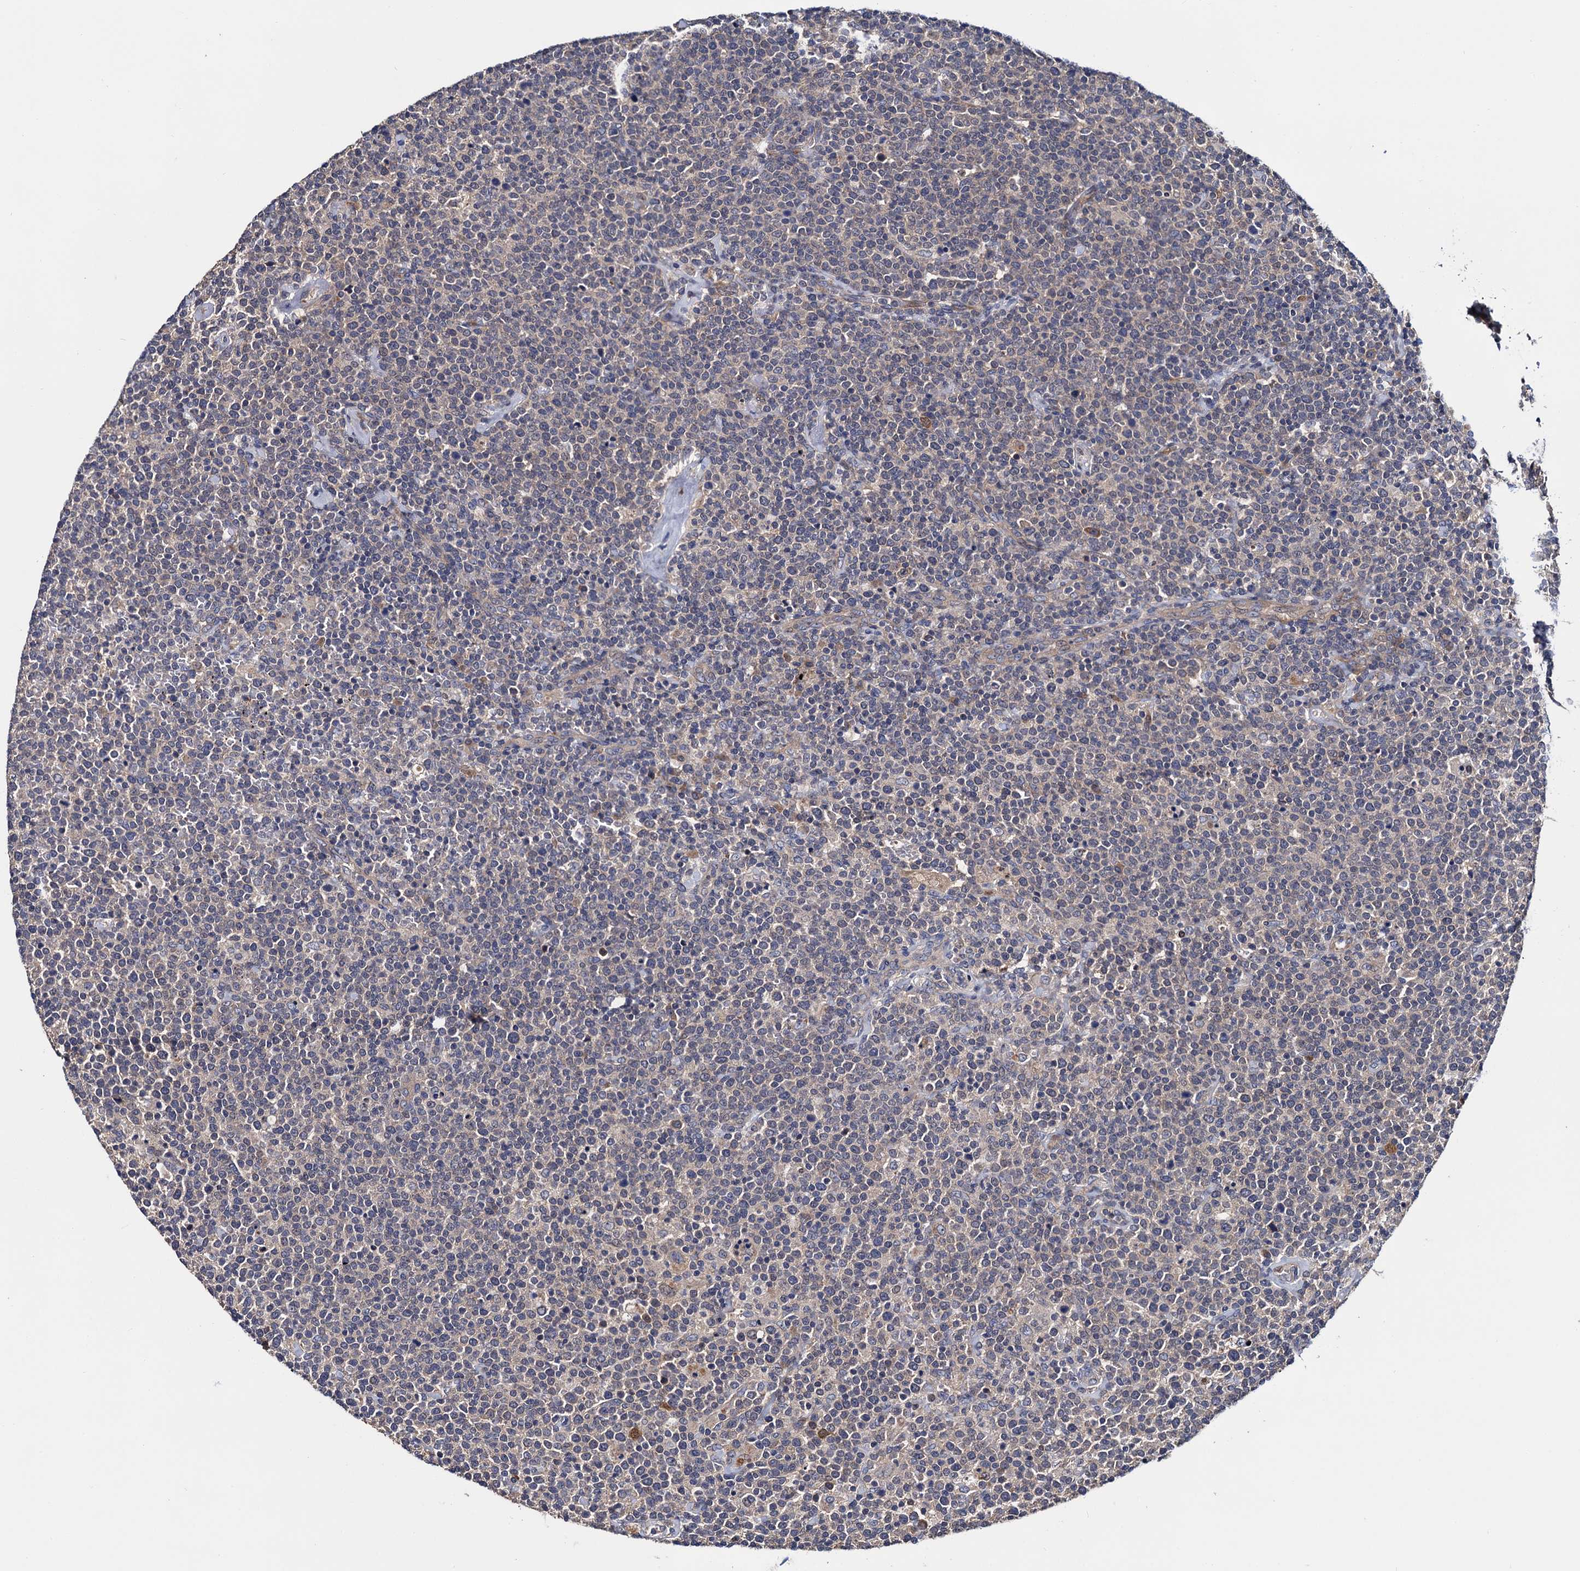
{"staining": {"intensity": "negative", "quantity": "none", "location": "none"}, "tissue": "lymphoma", "cell_type": "Tumor cells", "image_type": "cancer", "snomed": [{"axis": "morphology", "description": "Malignant lymphoma, non-Hodgkin's type, High grade"}, {"axis": "topography", "description": "Lymph node"}], "caption": "IHC of human lymphoma exhibits no expression in tumor cells.", "gene": "TRMT112", "patient": {"sex": "male", "age": 61}}